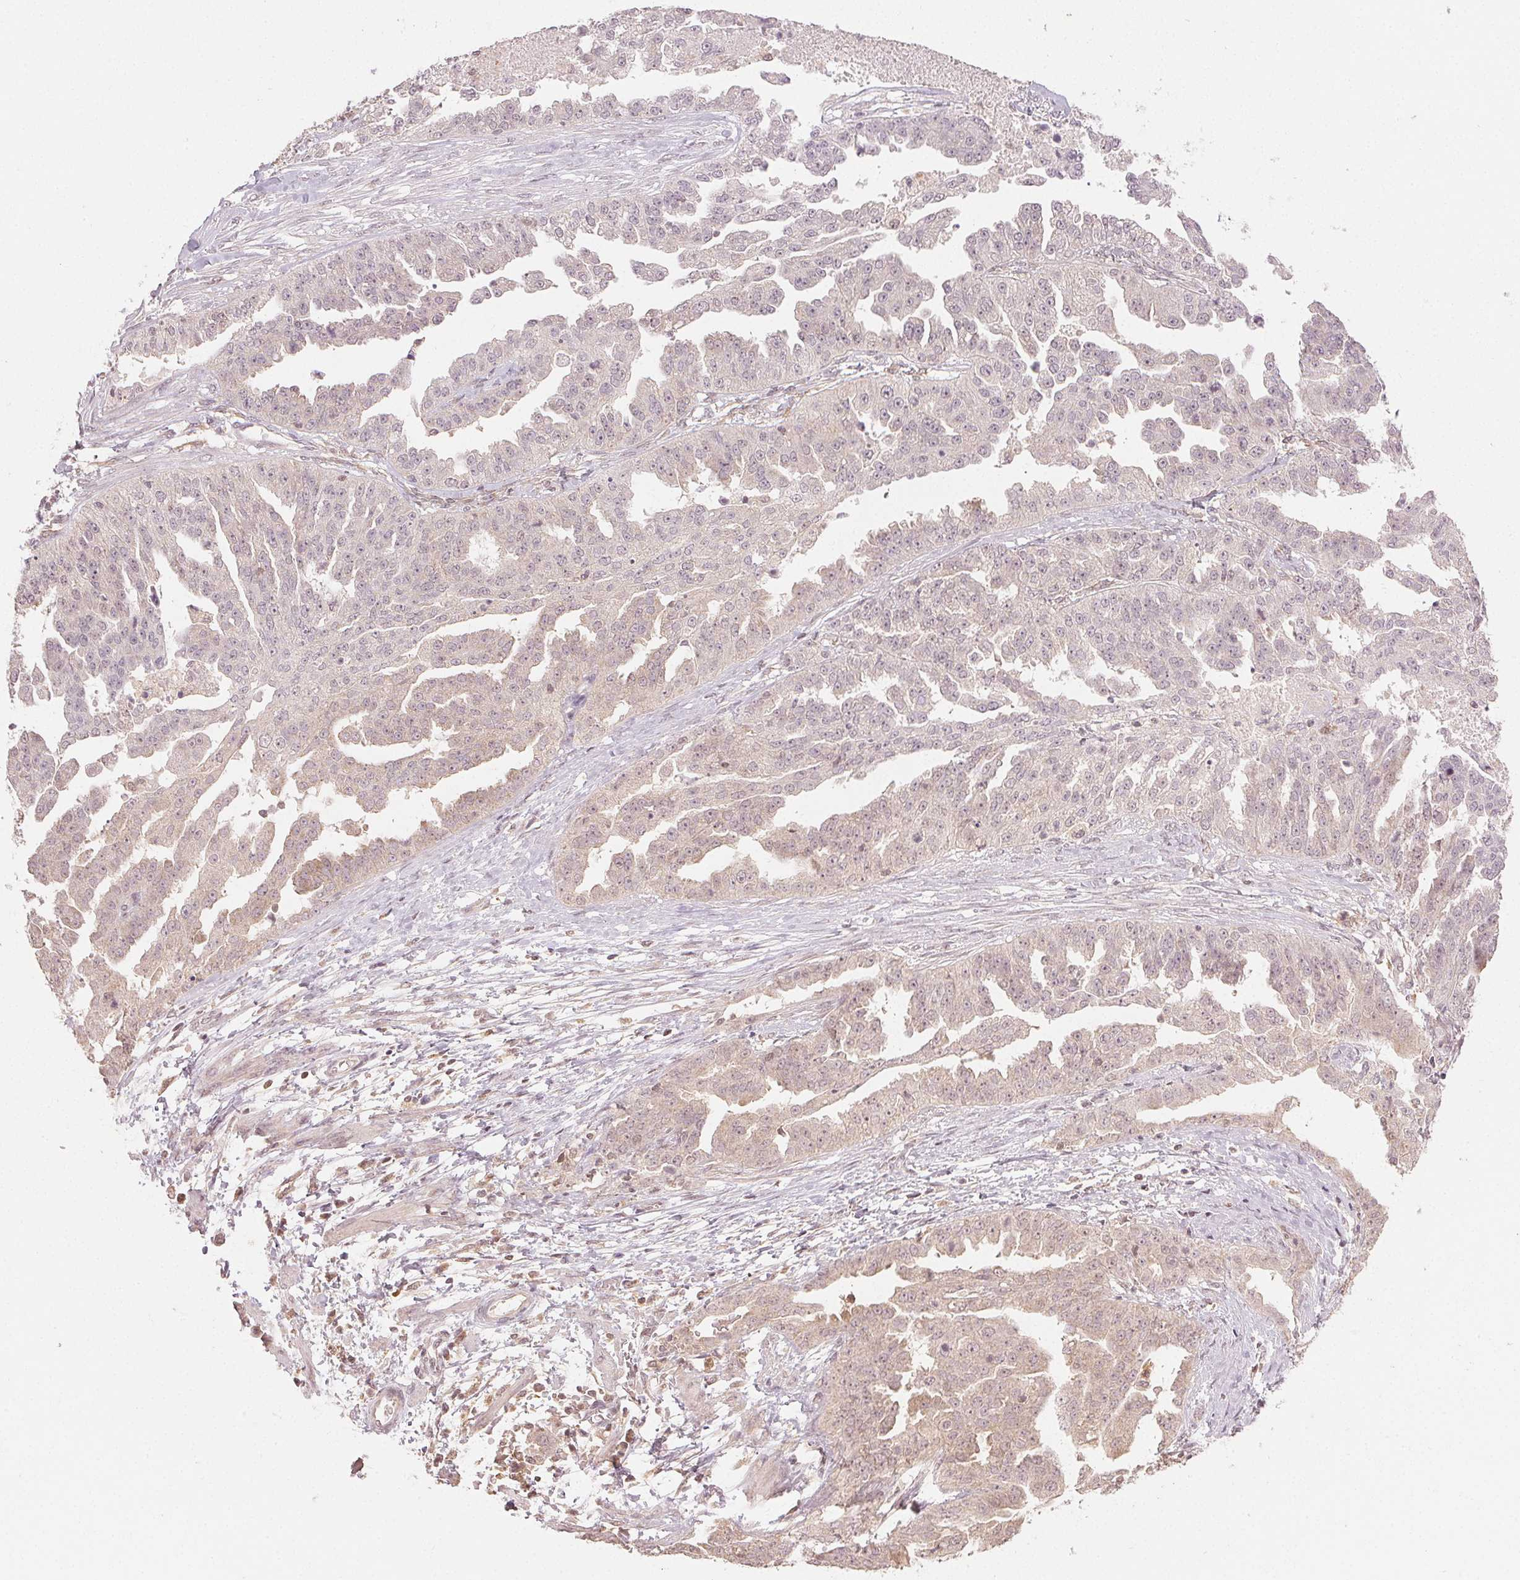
{"staining": {"intensity": "weak", "quantity": "<25%", "location": "cytoplasmic/membranous"}, "tissue": "ovarian cancer", "cell_type": "Tumor cells", "image_type": "cancer", "snomed": [{"axis": "morphology", "description": "Cystadenocarcinoma, serous, NOS"}, {"axis": "topography", "description": "Ovary"}], "caption": "Immunohistochemistry image of neoplastic tissue: ovarian cancer (serous cystadenocarcinoma) stained with DAB exhibits no significant protein expression in tumor cells. Nuclei are stained in blue.", "gene": "MAPK14", "patient": {"sex": "female", "age": 58}}